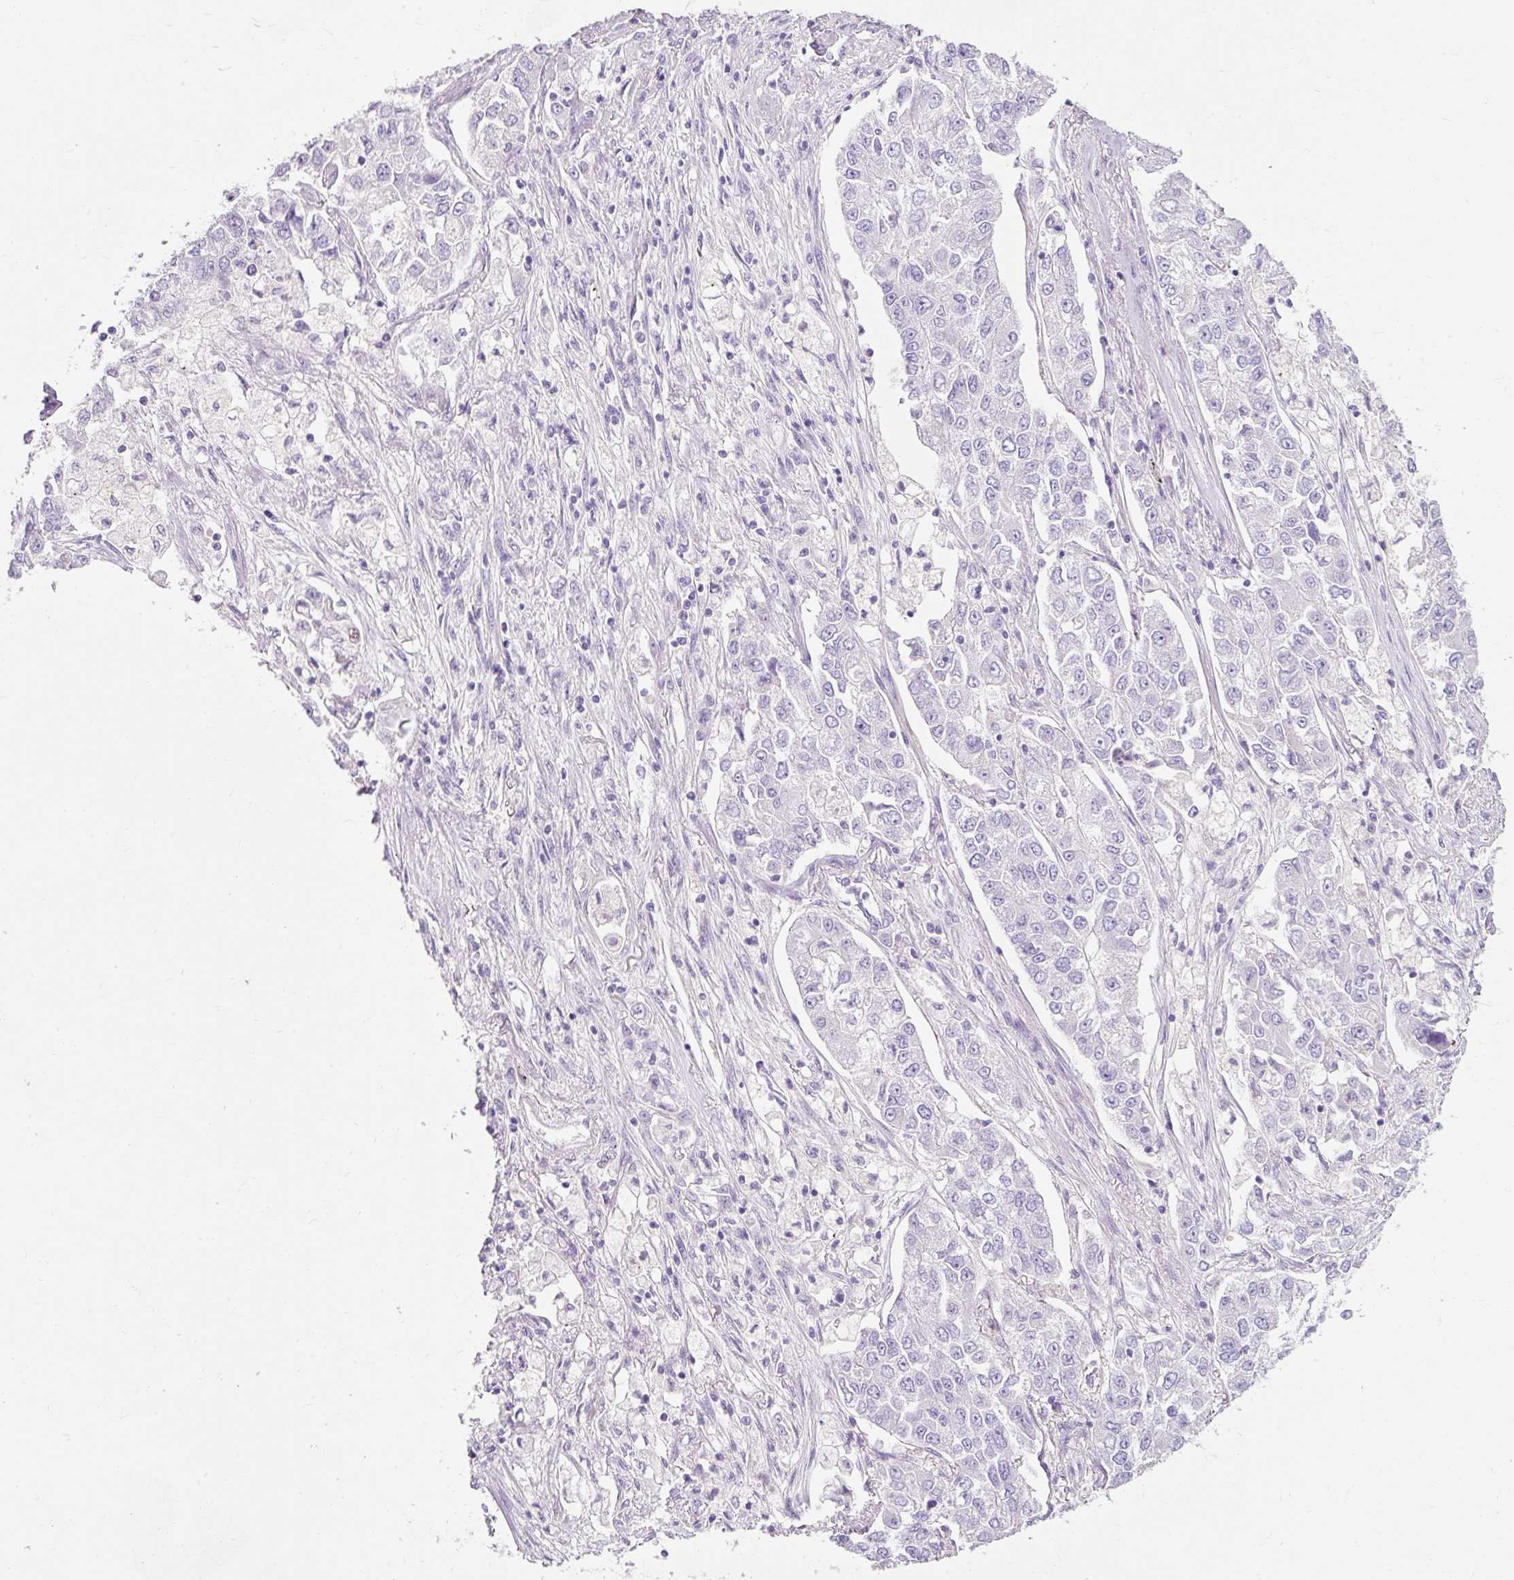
{"staining": {"intensity": "negative", "quantity": "none", "location": "none"}, "tissue": "lung cancer", "cell_type": "Tumor cells", "image_type": "cancer", "snomed": [{"axis": "morphology", "description": "Adenocarcinoma, NOS"}, {"axis": "topography", "description": "Lung"}], "caption": "The immunohistochemistry (IHC) histopathology image has no significant expression in tumor cells of lung cancer tissue.", "gene": "TMEM213", "patient": {"sex": "male", "age": 49}}